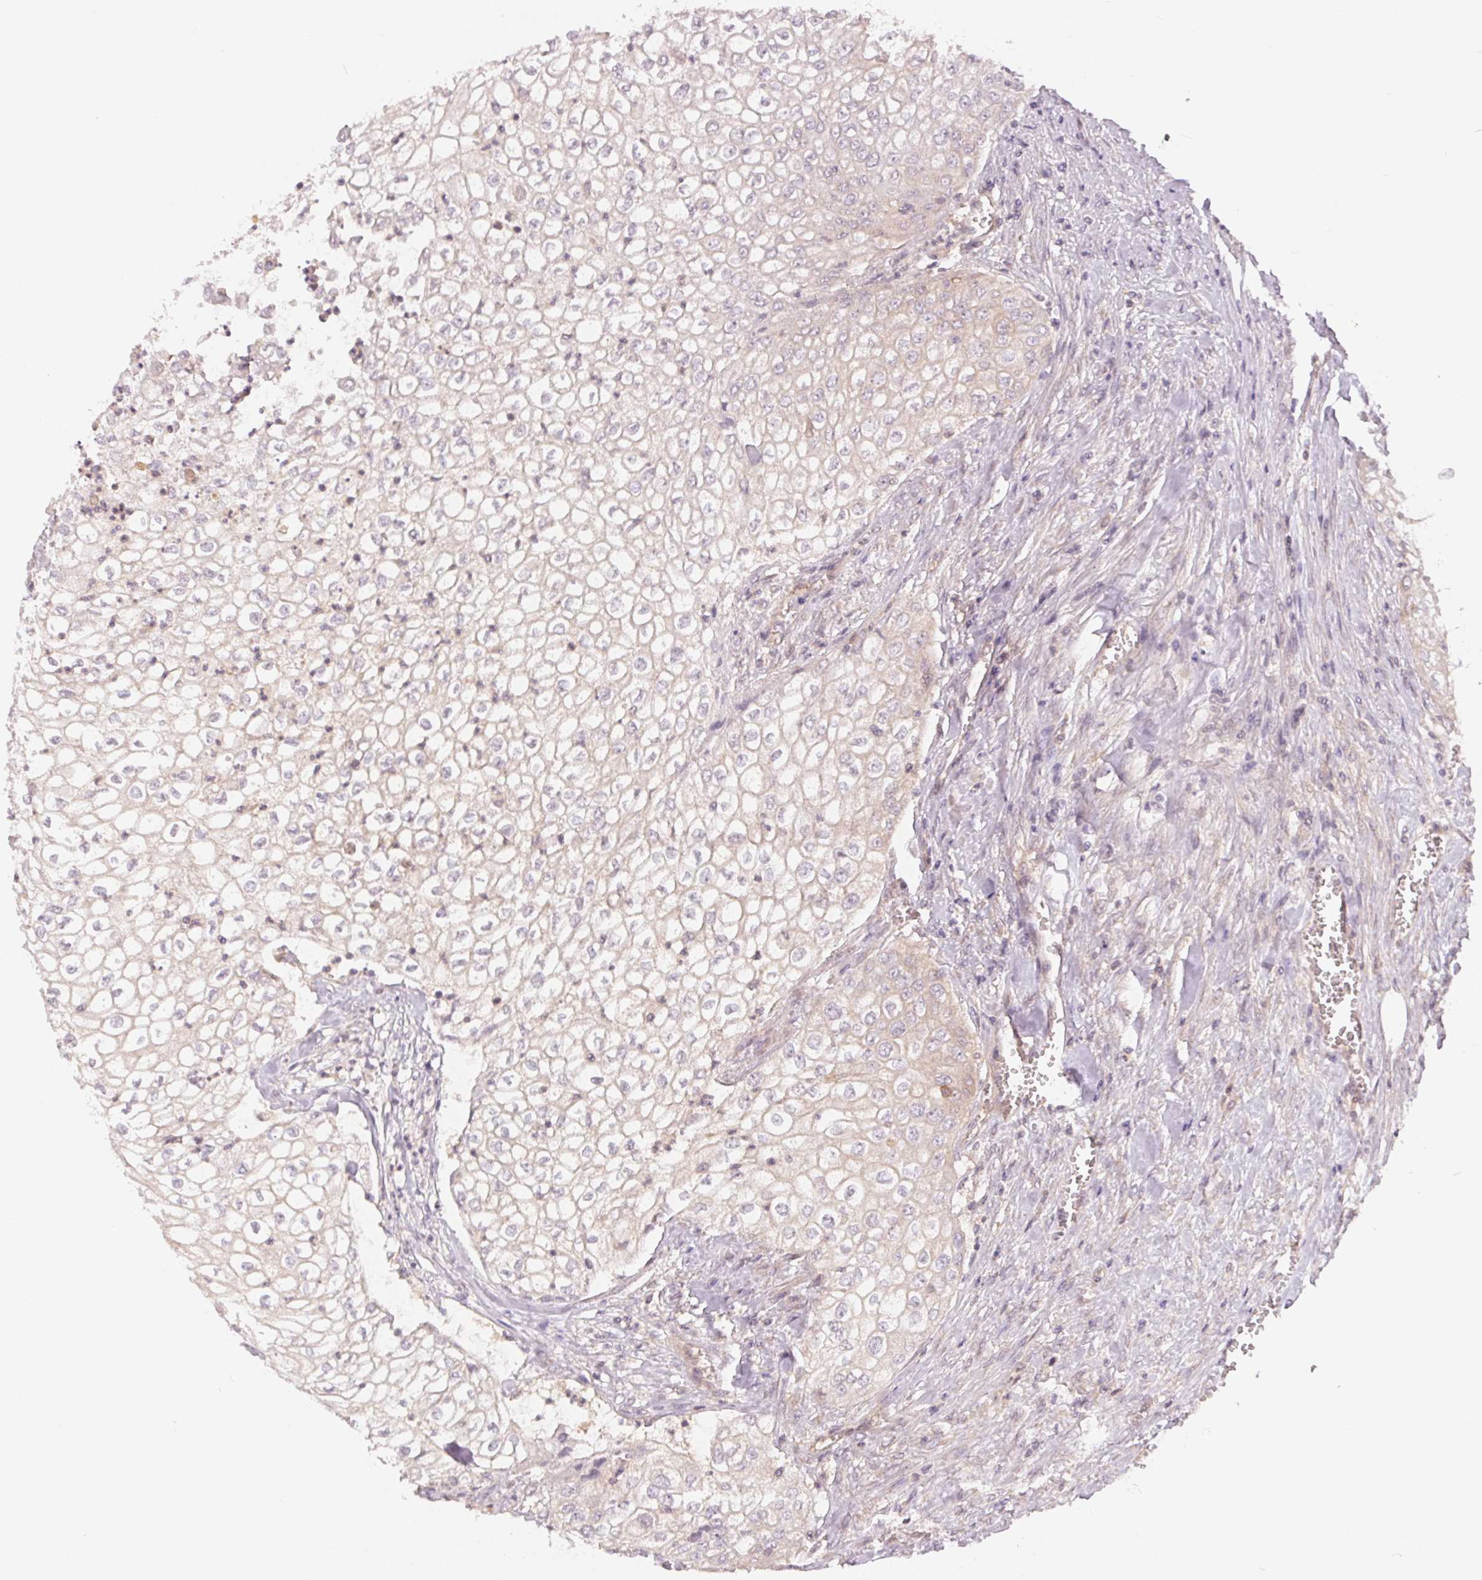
{"staining": {"intensity": "weak", "quantity": "<25%", "location": "cytoplasmic/membranous"}, "tissue": "urothelial cancer", "cell_type": "Tumor cells", "image_type": "cancer", "snomed": [{"axis": "morphology", "description": "Urothelial carcinoma, High grade"}, {"axis": "topography", "description": "Urinary bladder"}], "caption": "Protein analysis of high-grade urothelial carcinoma demonstrates no significant expression in tumor cells. (Immunohistochemistry, brightfield microscopy, high magnification).", "gene": "BLMH", "patient": {"sex": "male", "age": 62}}